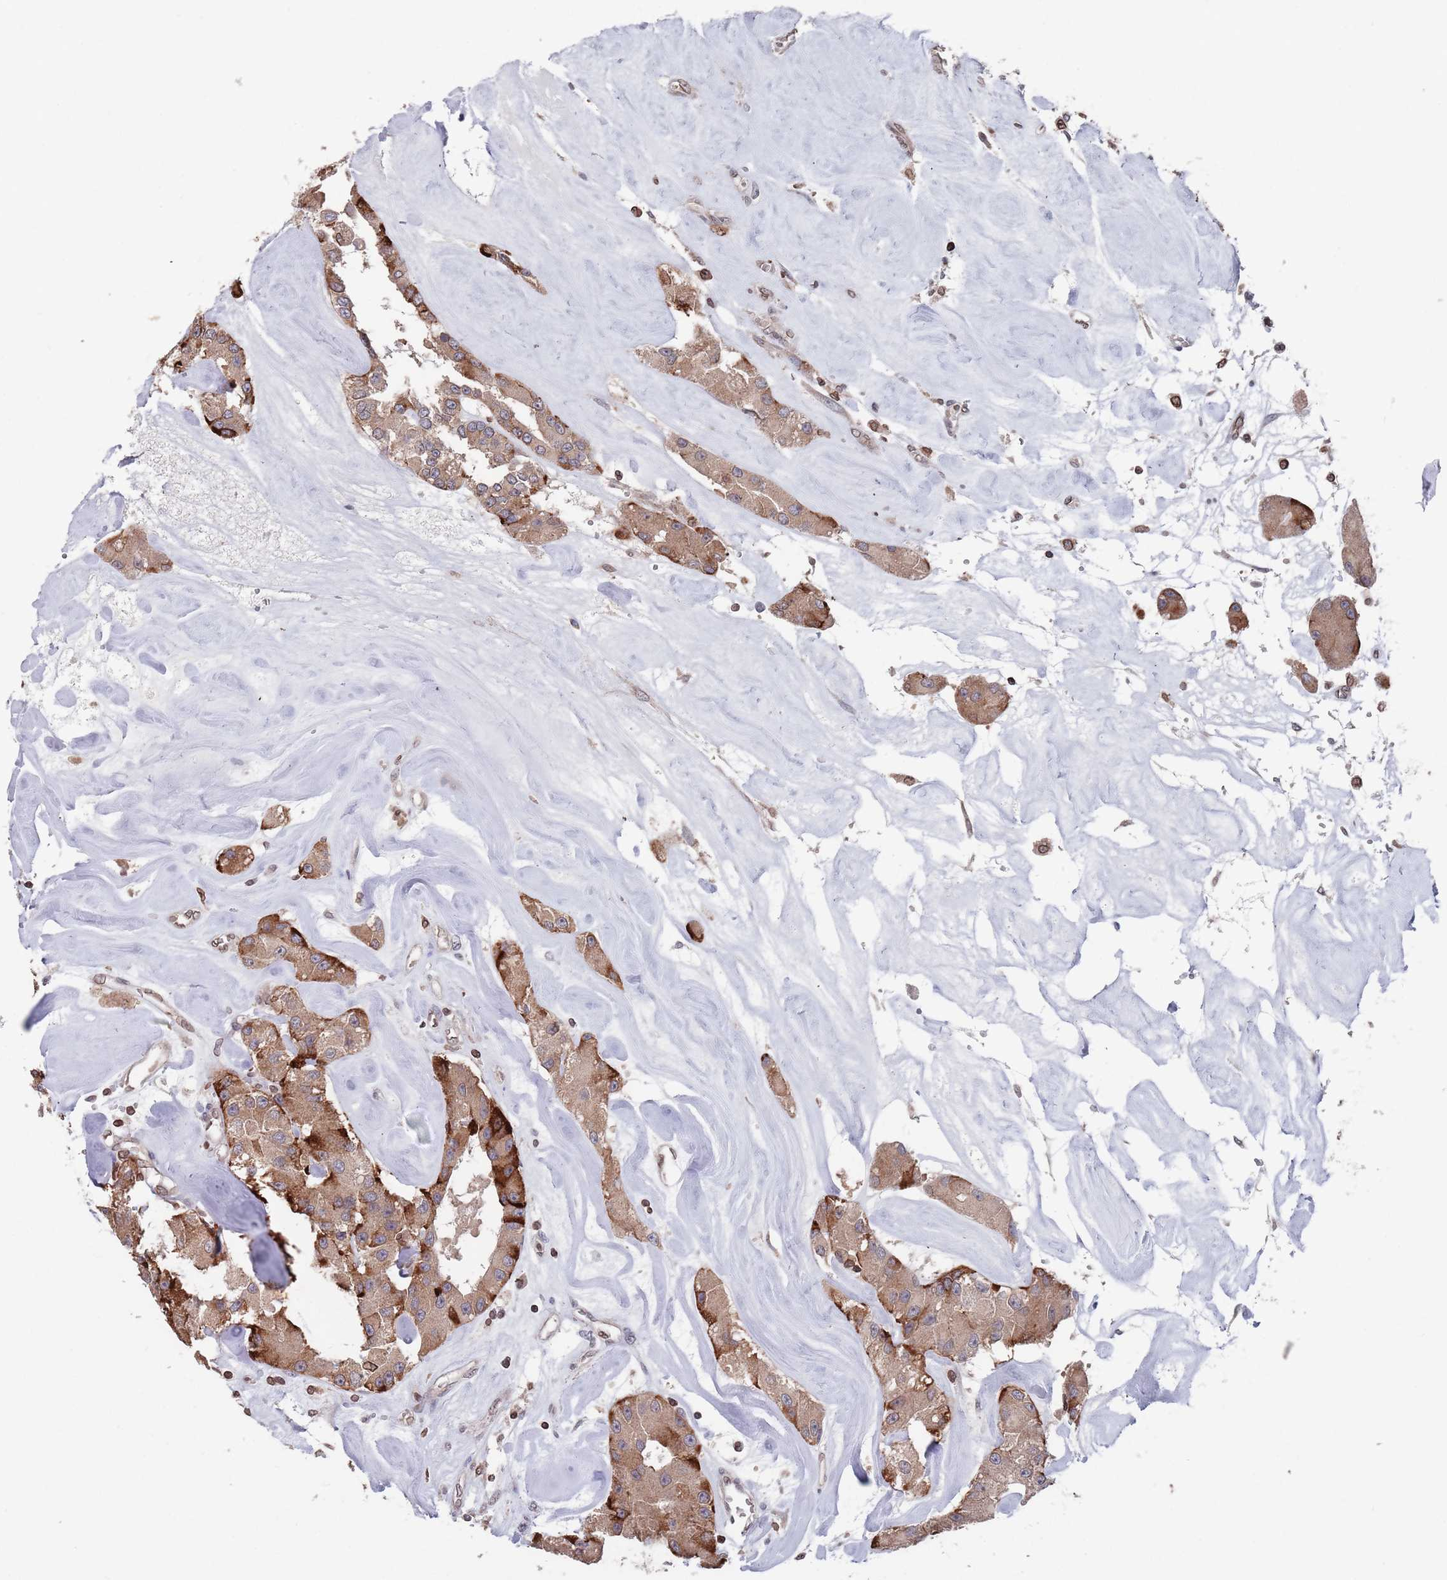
{"staining": {"intensity": "strong", "quantity": "<25%", "location": "cytoplasmic/membranous"}, "tissue": "carcinoid", "cell_type": "Tumor cells", "image_type": "cancer", "snomed": [{"axis": "morphology", "description": "Carcinoid, malignant, NOS"}, {"axis": "topography", "description": "Pancreas"}], "caption": "Strong cytoplasmic/membranous protein positivity is seen in approximately <25% of tumor cells in malignant carcinoid.", "gene": "SDHAF3", "patient": {"sex": "male", "age": 41}}